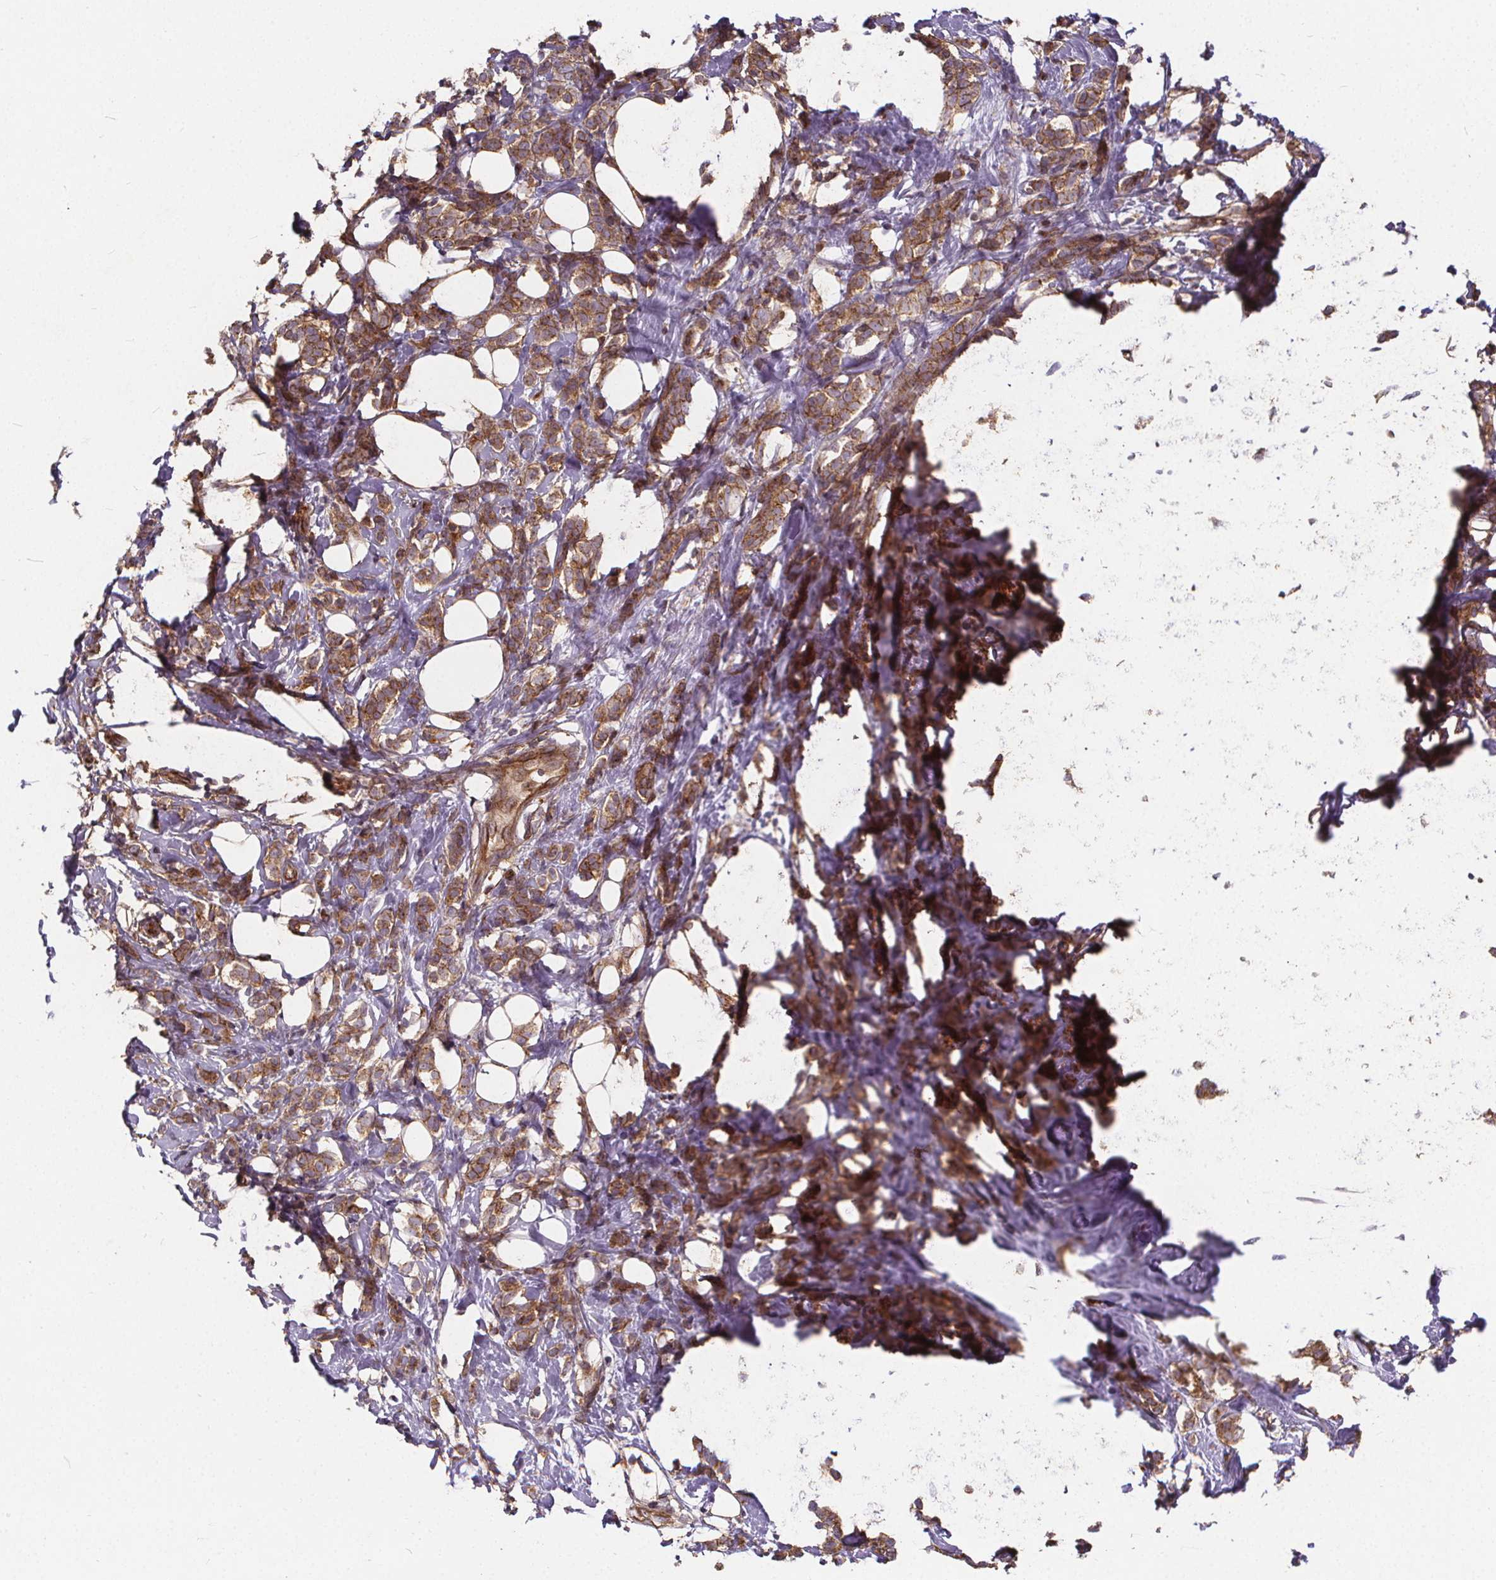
{"staining": {"intensity": "moderate", "quantity": ">75%", "location": "cytoplasmic/membranous"}, "tissue": "breast cancer", "cell_type": "Tumor cells", "image_type": "cancer", "snomed": [{"axis": "morphology", "description": "Lobular carcinoma"}, {"axis": "topography", "description": "Breast"}], "caption": "An IHC image of tumor tissue is shown. Protein staining in brown highlights moderate cytoplasmic/membranous positivity in lobular carcinoma (breast) within tumor cells.", "gene": "CLINT1", "patient": {"sex": "female", "age": 49}}